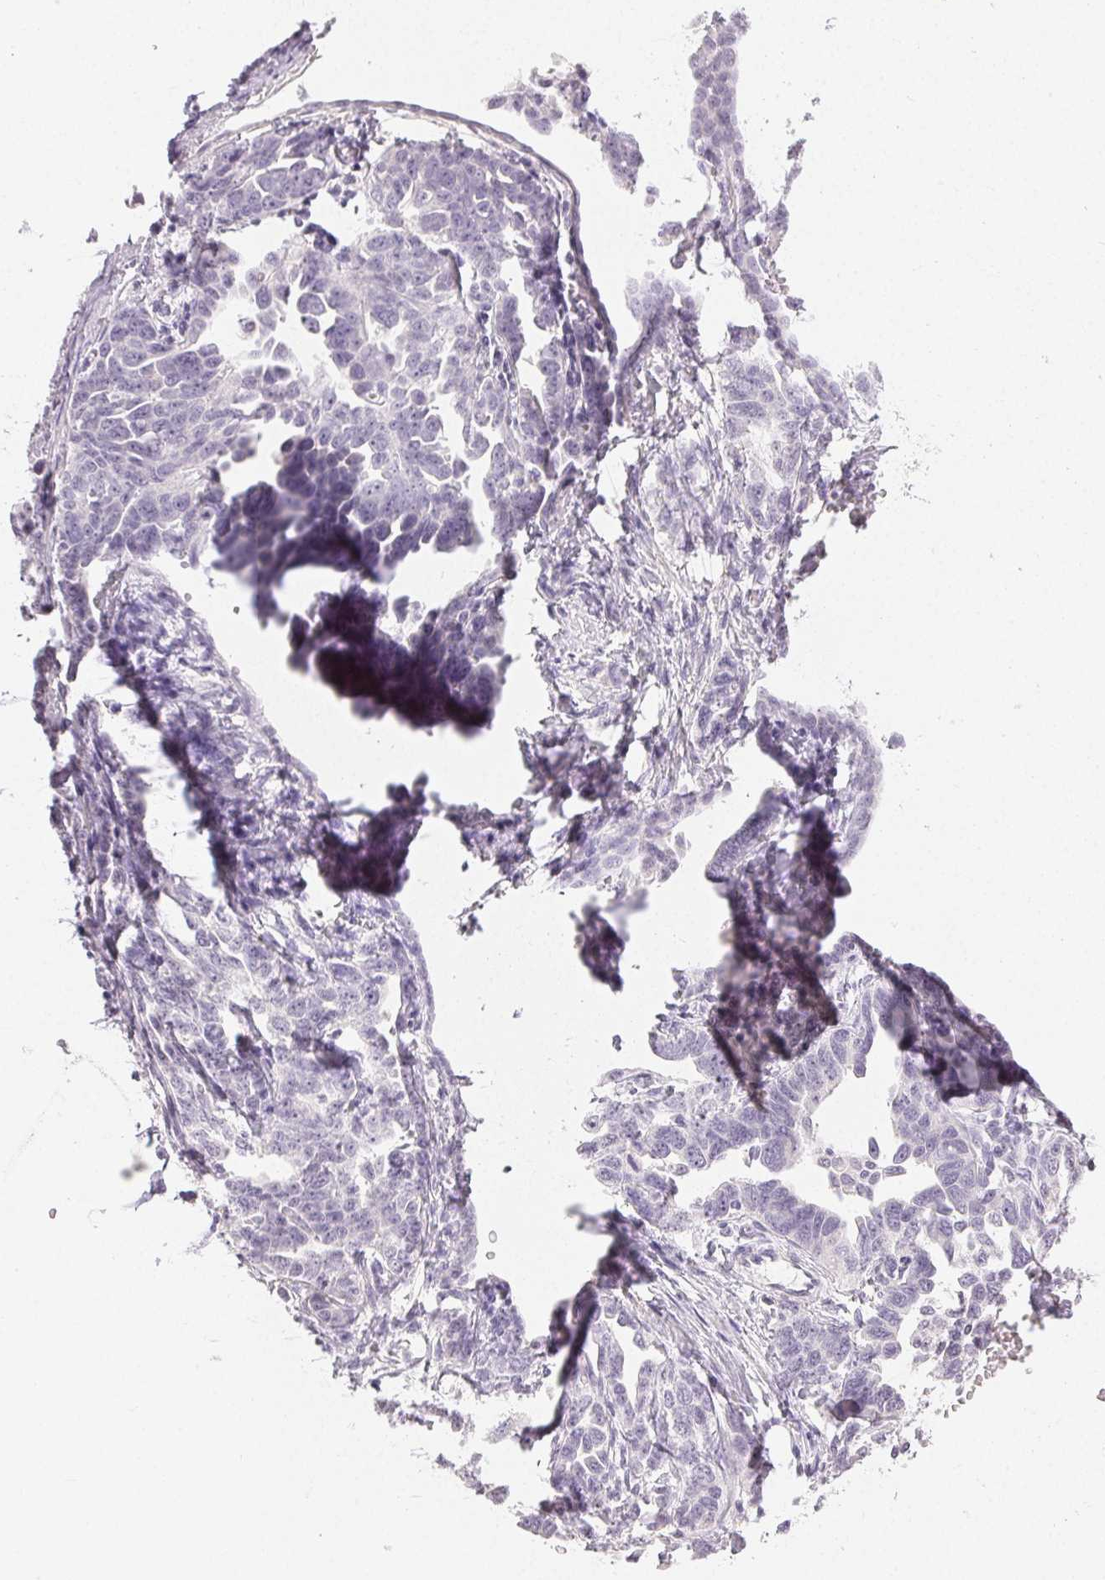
{"staining": {"intensity": "negative", "quantity": "none", "location": "none"}, "tissue": "ovarian cancer", "cell_type": "Tumor cells", "image_type": "cancer", "snomed": [{"axis": "morphology", "description": "Cystadenocarcinoma, serous, NOS"}, {"axis": "topography", "description": "Ovary"}], "caption": "Tumor cells are negative for protein expression in human ovarian serous cystadenocarcinoma.", "gene": "TMEM174", "patient": {"sex": "female", "age": 69}}